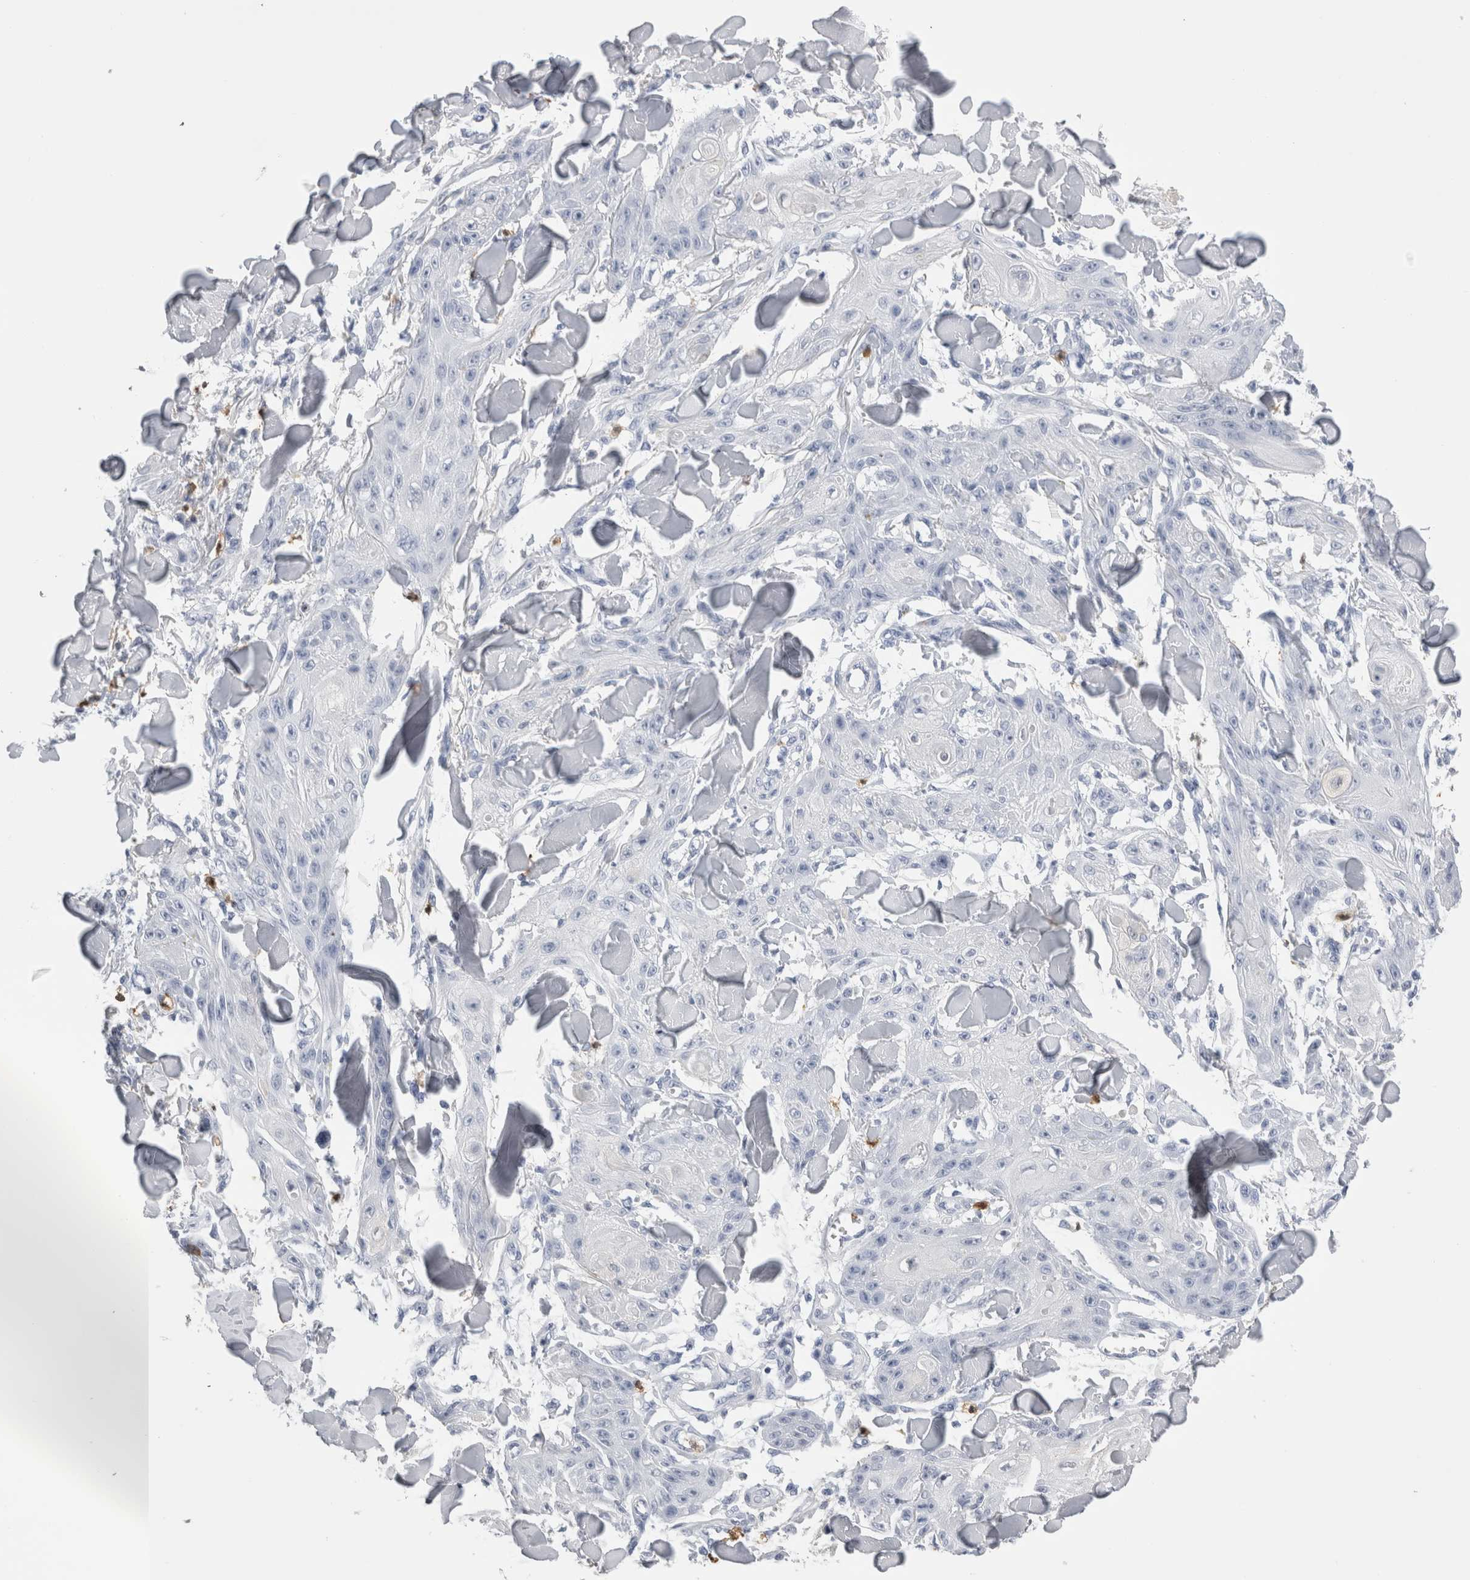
{"staining": {"intensity": "negative", "quantity": "none", "location": "none"}, "tissue": "skin cancer", "cell_type": "Tumor cells", "image_type": "cancer", "snomed": [{"axis": "morphology", "description": "Squamous cell carcinoma, NOS"}, {"axis": "topography", "description": "Skin"}], "caption": "Human skin squamous cell carcinoma stained for a protein using immunohistochemistry exhibits no staining in tumor cells.", "gene": "S100A12", "patient": {"sex": "male", "age": 74}}